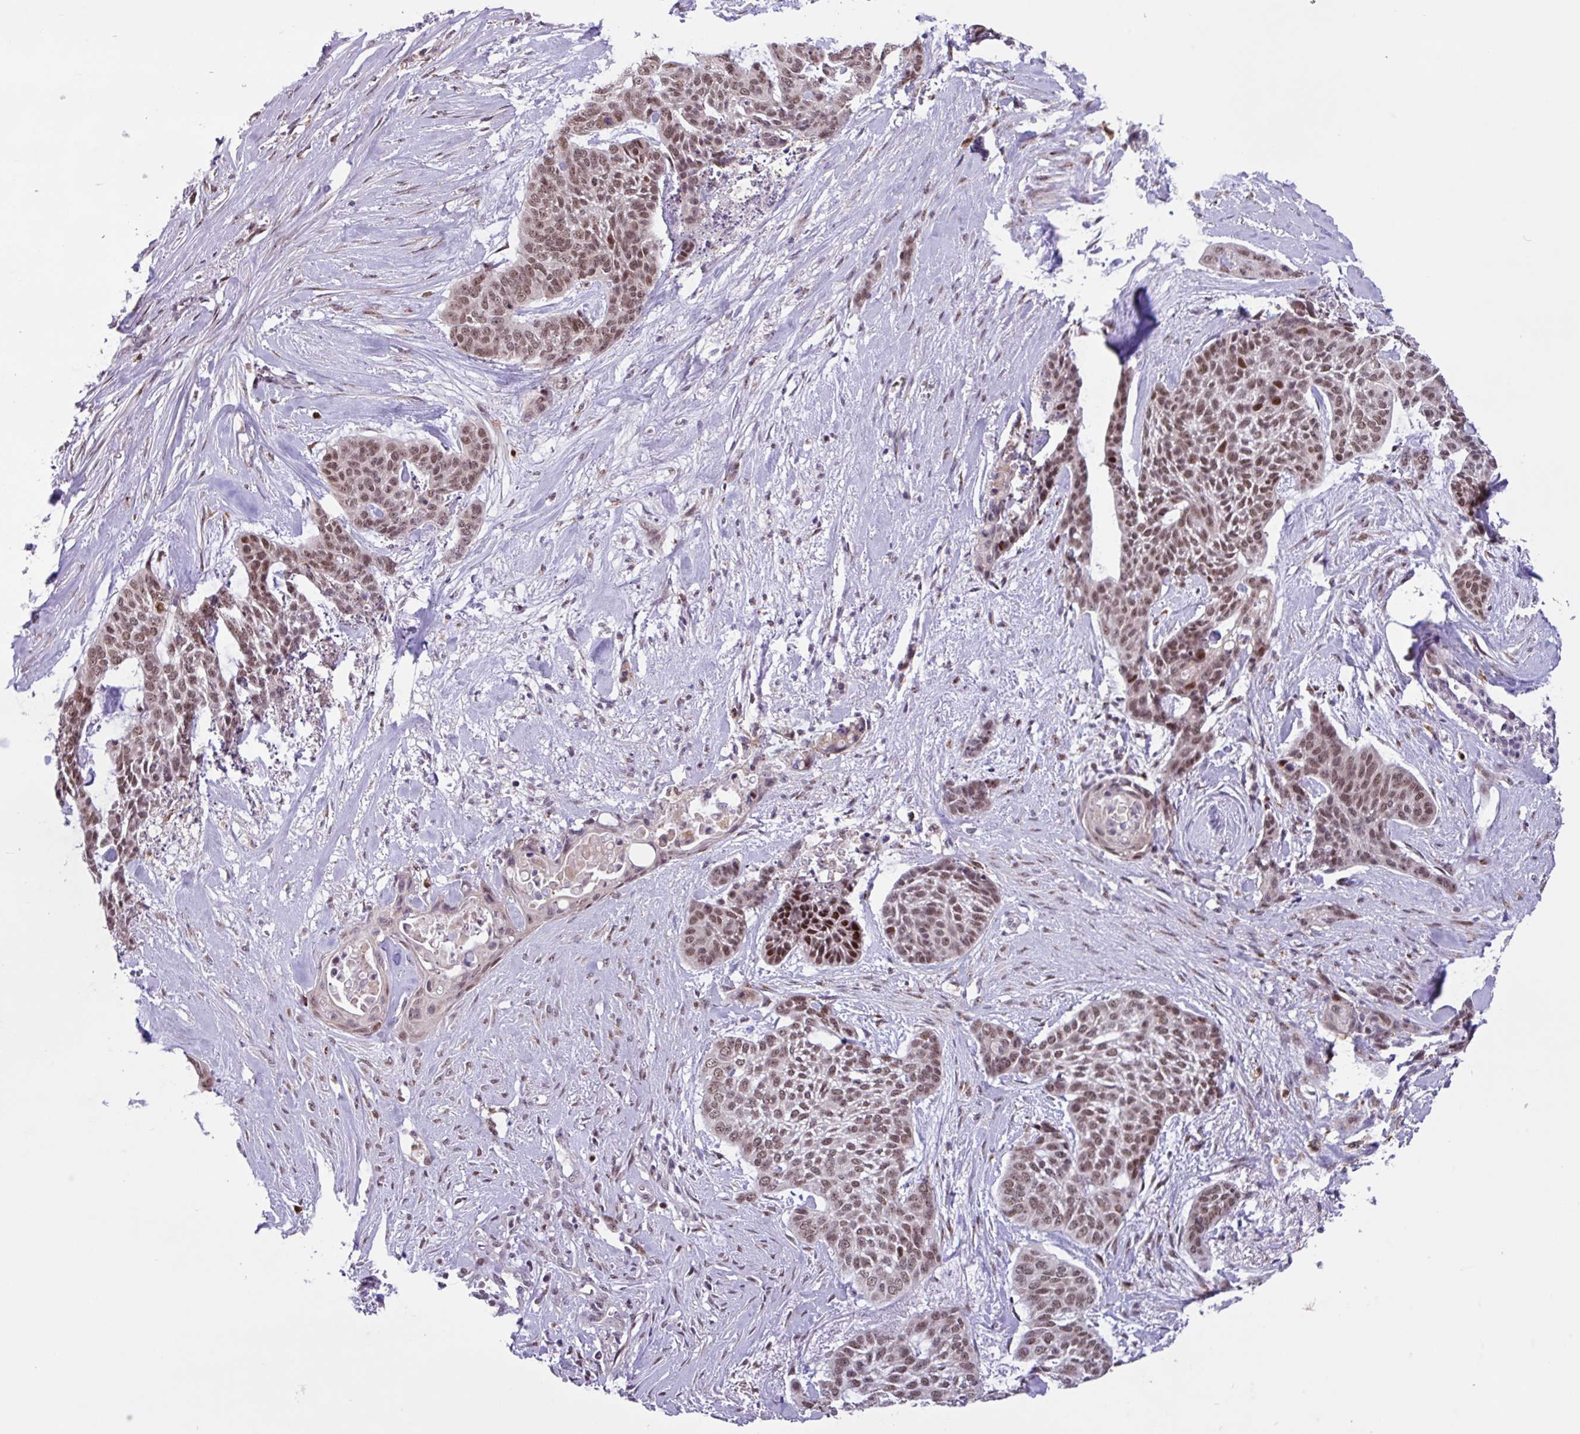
{"staining": {"intensity": "moderate", "quantity": ">75%", "location": "nuclear"}, "tissue": "skin cancer", "cell_type": "Tumor cells", "image_type": "cancer", "snomed": [{"axis": "morphology", "description": "Basal cell carcinoma"}, {"axis": "topography", "description": "Skin"}], "caption": "Immunohistochemical staining of human skin cancer displays moderate nuclear protein staining in approximately >75% of tumor cells. The staining is performed using DAB (3,3'-diaminobenzidine) brown chromogen to label protein expression. The nuclei are counter-stained blue using hematoxylin.", "gene": "BRD3", "patient": {"sex": "female", "age": 64}}